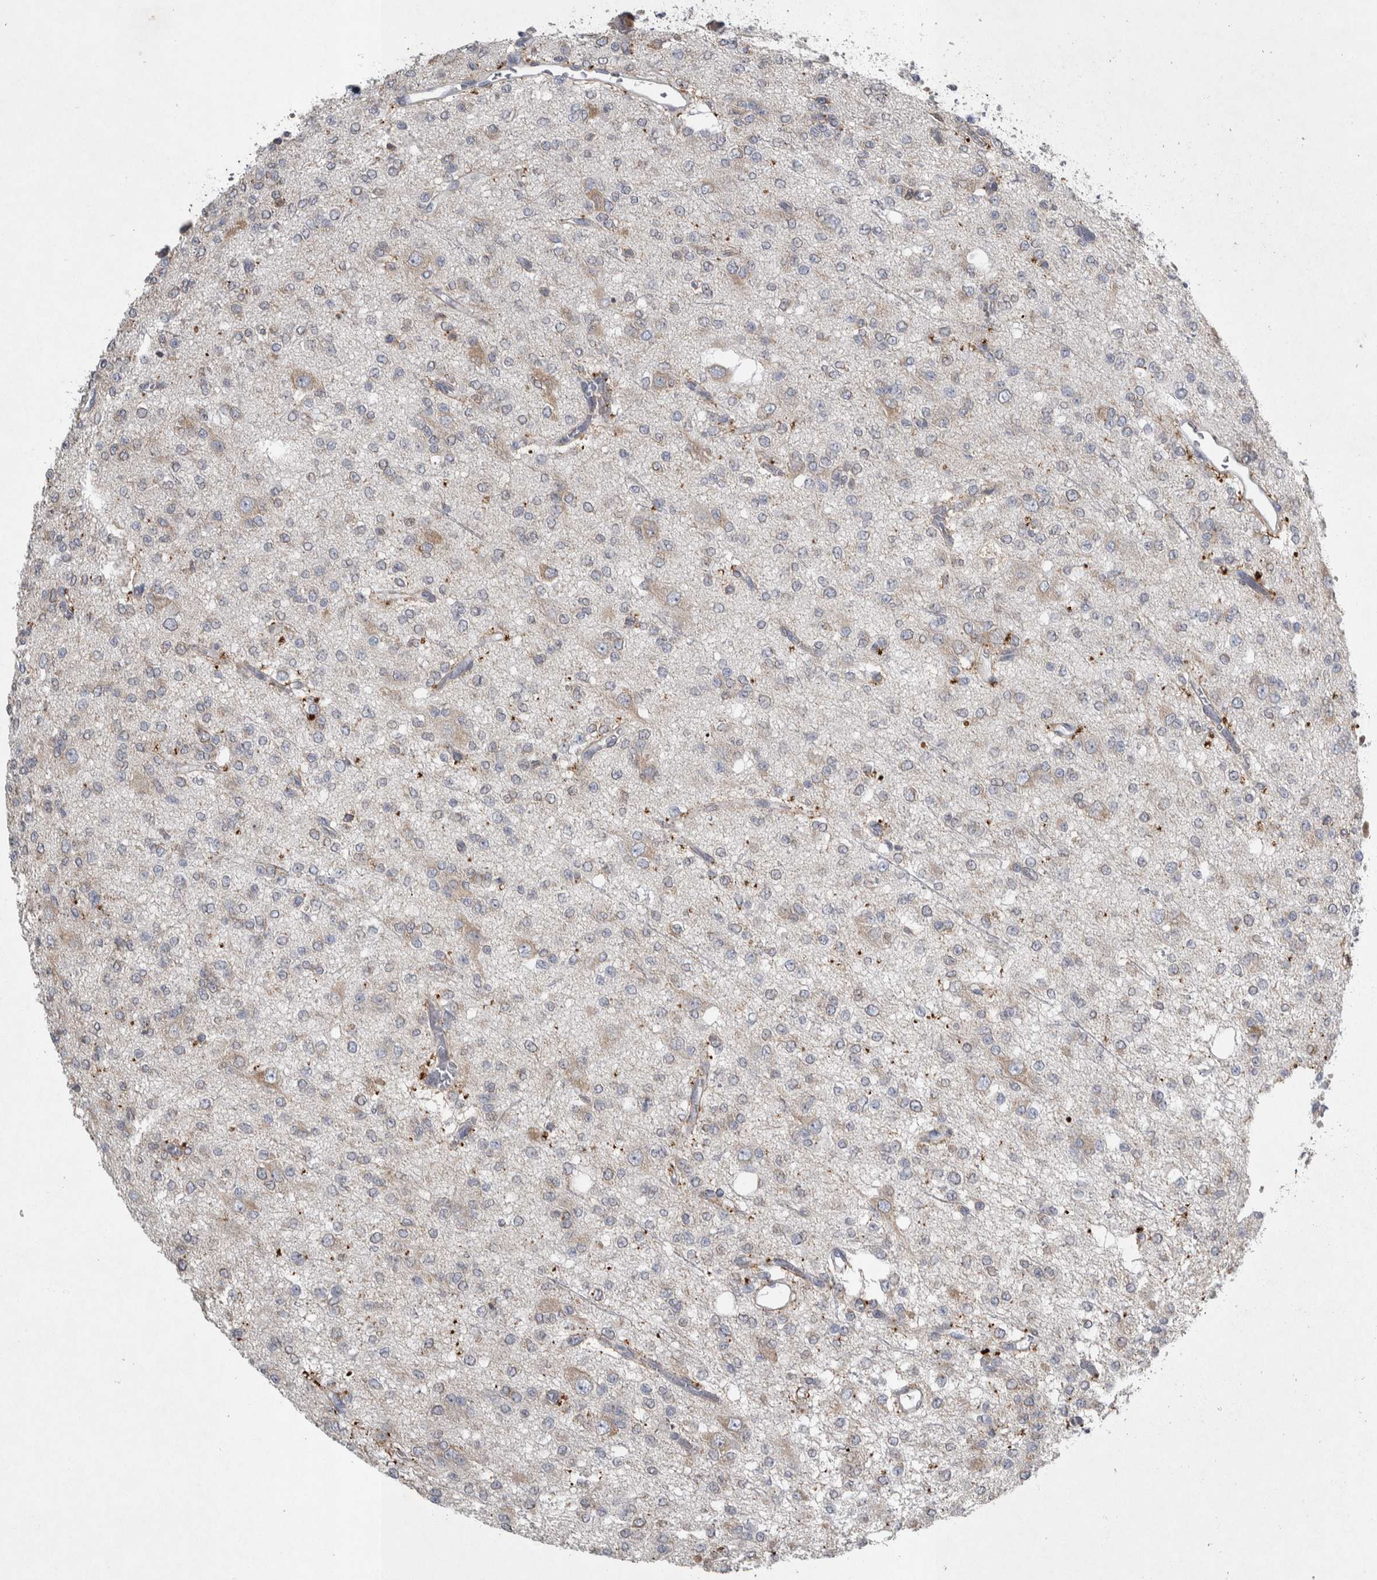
{"staining": {"intensity": "weak", "quantity": "<25%", "location": "cytoplasmic/membranous"}, "tissue": "glioma", "cell_type": "Tumor cells", "image_type": "cancer", "snomed": [{"axis": "morphology", "description": "Glioma, malignant, Low grade"}, {"axis": "topography", "description": "Brain"}], "caption": "The histopathology image exhibits no significant staining in tumor cells of glioma.", "gene": "SIGMAR1", "patient": {"sex": "male", "age": 38}}